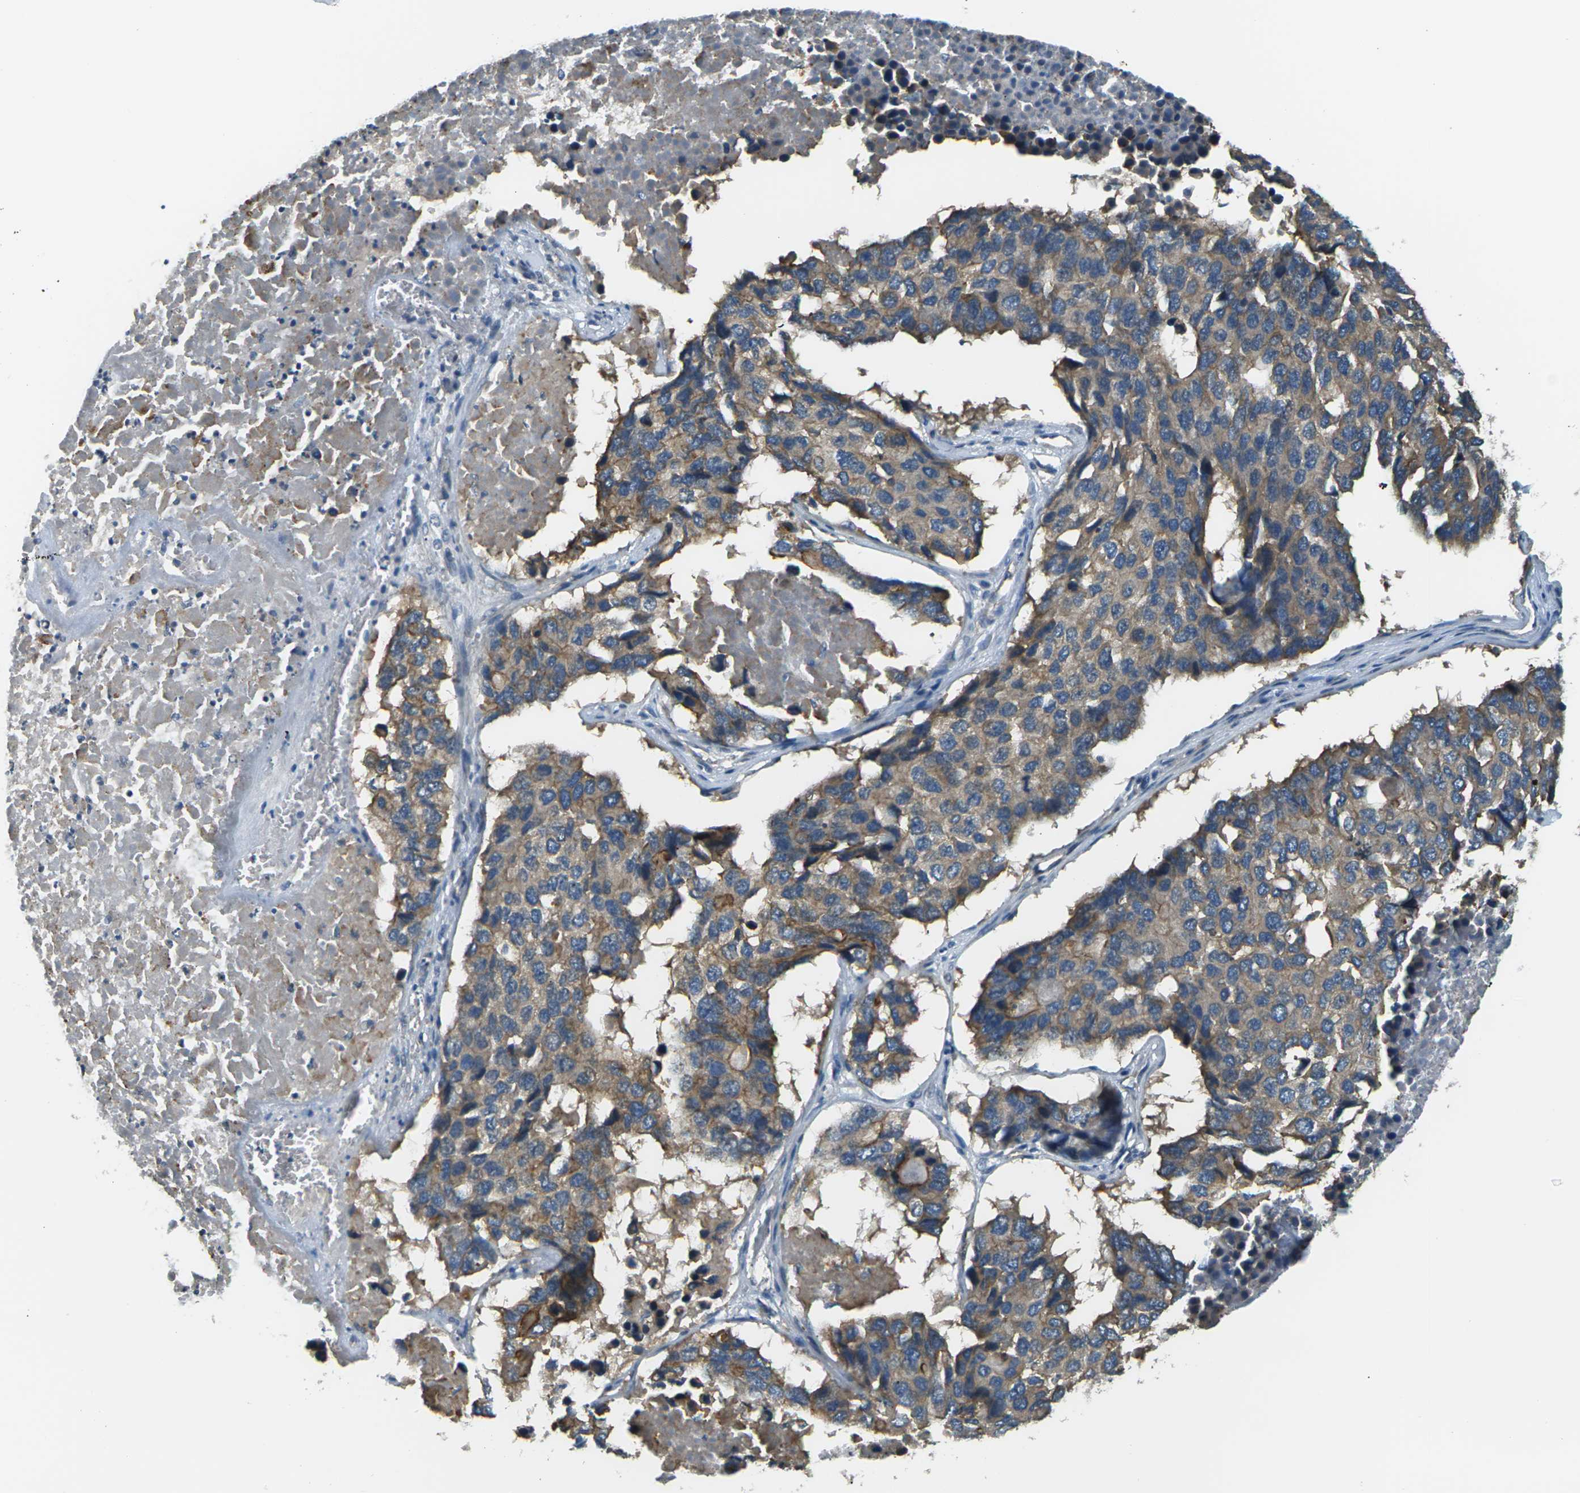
{"staining": {"intensity": "moderate", "quantity": ">75%", "location": "cytoplasmic/membranous"}, "tissue": "pancreatic cancer", "cell_type": "Tumor cells", "image_type": "cancer", "snomed": [{"axis": "morphology", "description": "Adenocarcinoma, NOS"}, {"axis": "topography", "description": "Pancreas"}], "caption": "Immunohistochemical staining of pancreatic cancer displays medium levels of moderate cytoplasmic/membranous staining in about >75% of tumor cells. Nuclei are stained in blue.", "gene": "SLC13A3", "patient": {"sex": "male", "age": 50}}